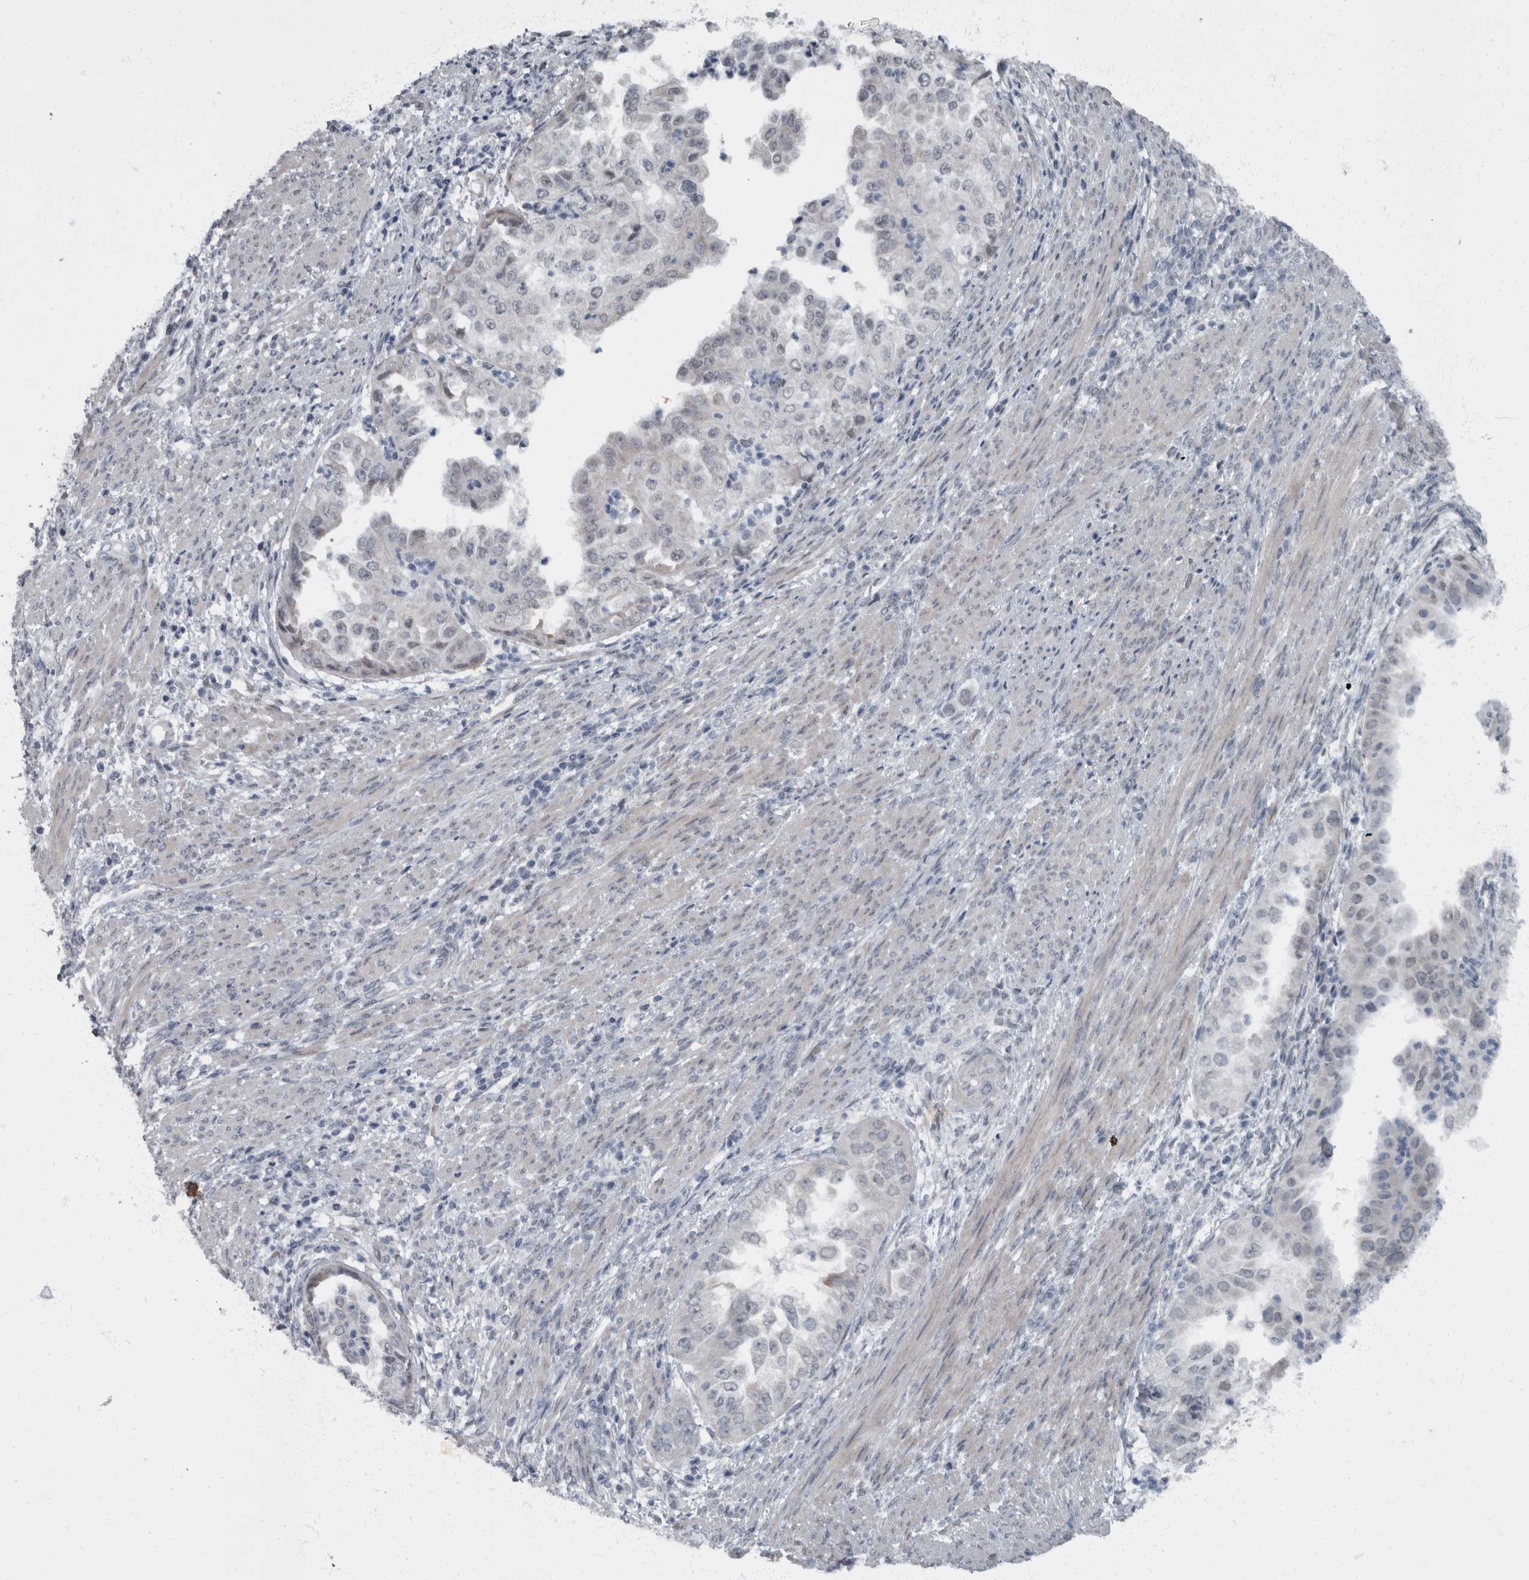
{"staining": {"intensity": "negative", "quantity": "none", "location": "none"}, "tissue": "endometrial cancer", "cell_type": "Tumor cells", "image_type": "cancer", "snomed": [{"axis": "morphology", "description": "Adenocarcinoma, NOS"}, {"axis": "topography", "description": "Endometrium"}], "caption": "Tumor cells are negative for brown protein staining in endometrial cancer.", "gene": "WDR33", "patient": {"sex": "female", "age": 85}}